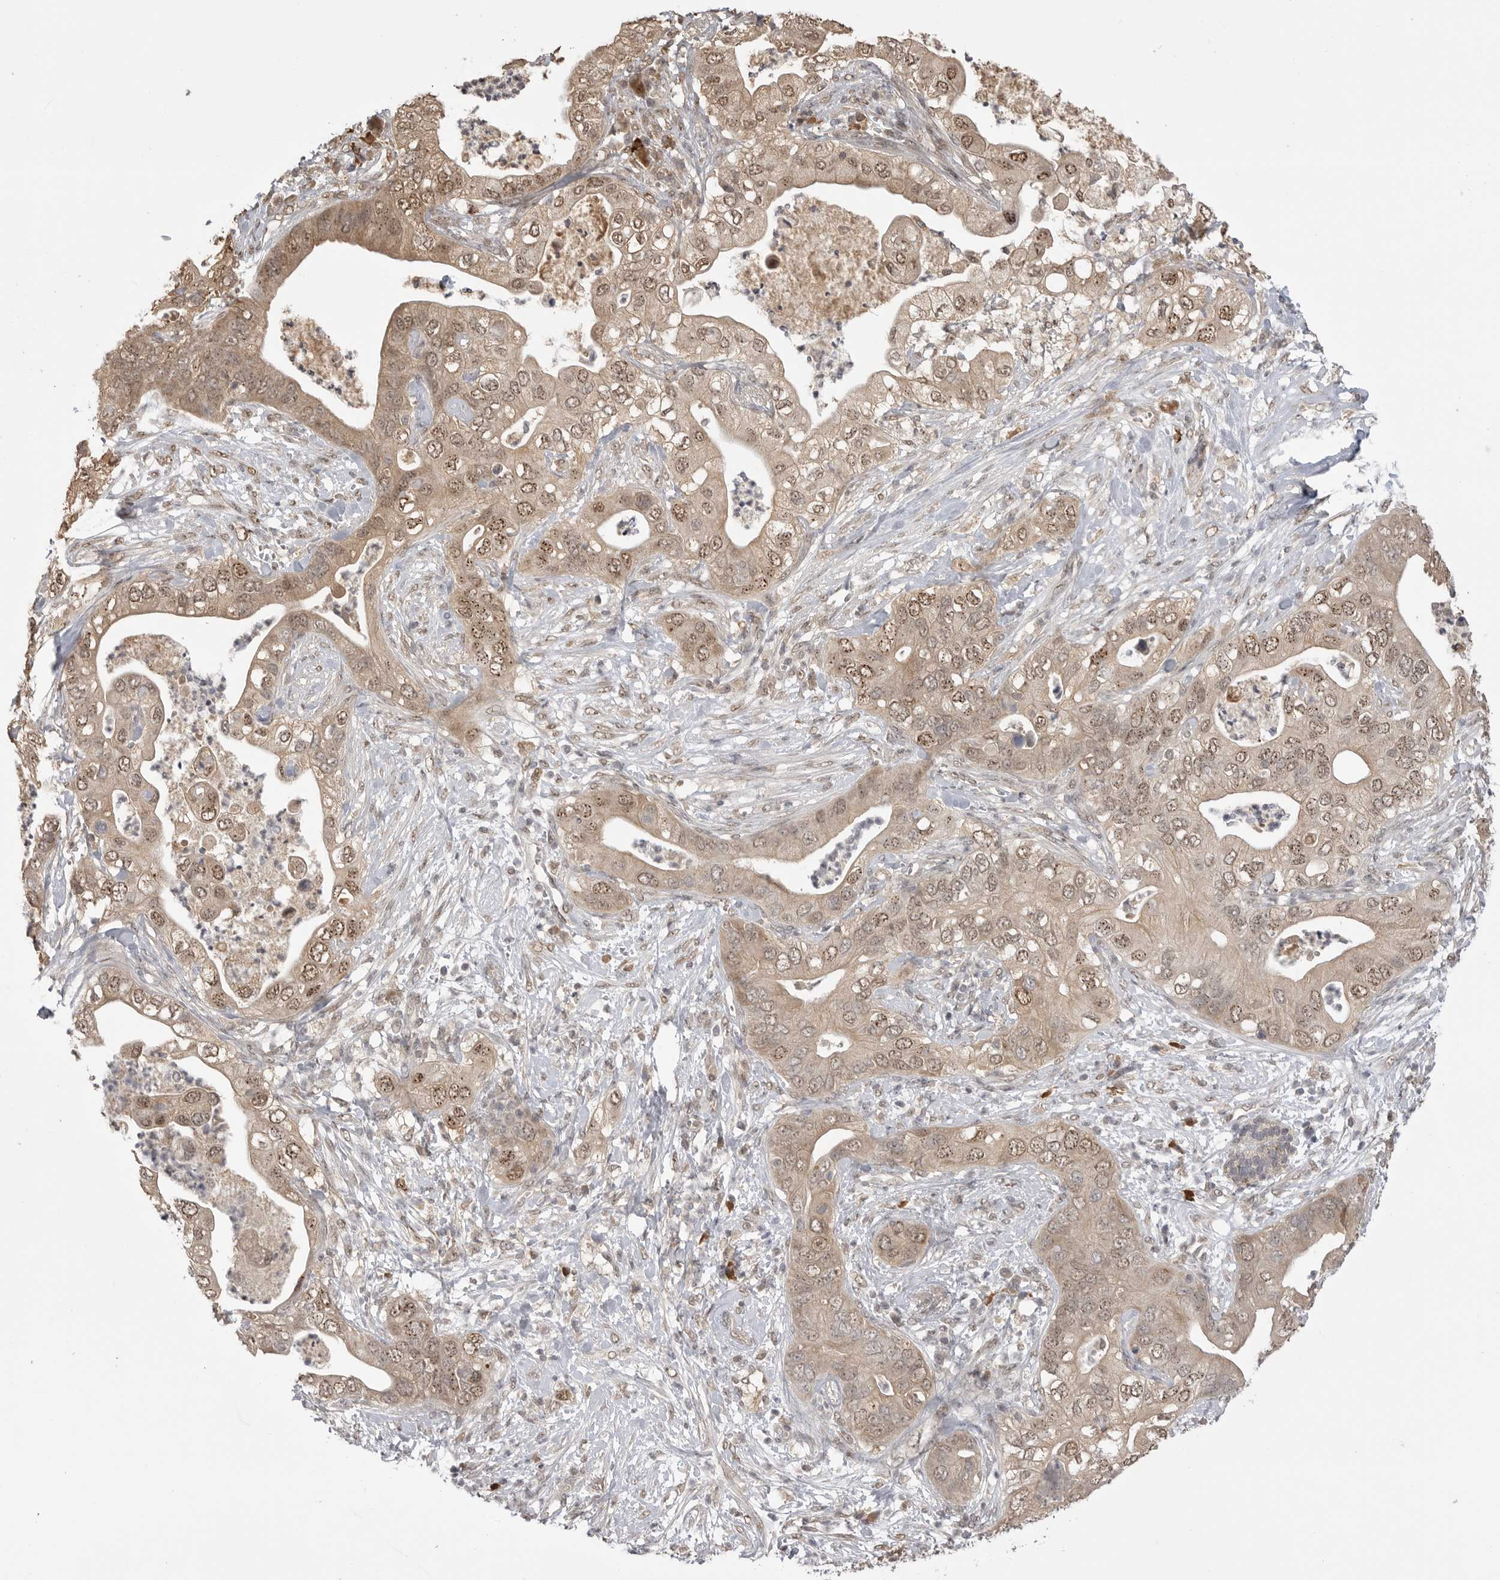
{"staining": {"intensity": "moderate", "quantity": ">75%", "location": "cytoplasmic/membranous,nuclear"}, "tissue": "pancreatic cancer", "cell_type": "Tumor cells", "image_type": "cancer", "snomed": [{"axis": "morphology", "description": "Adenocarcinoma, NOS"}, {"axis": "topography", "description": "Pancreas"}], "caption": "A medium amount of moderate cytoplasmic/membranous and nuclear expression is present in about >75% of tumor cells in pancreatic adenocarcinoma tissue.", "gene": "ASPSCR1", "patient": {"sex": "female", "age": 78}}